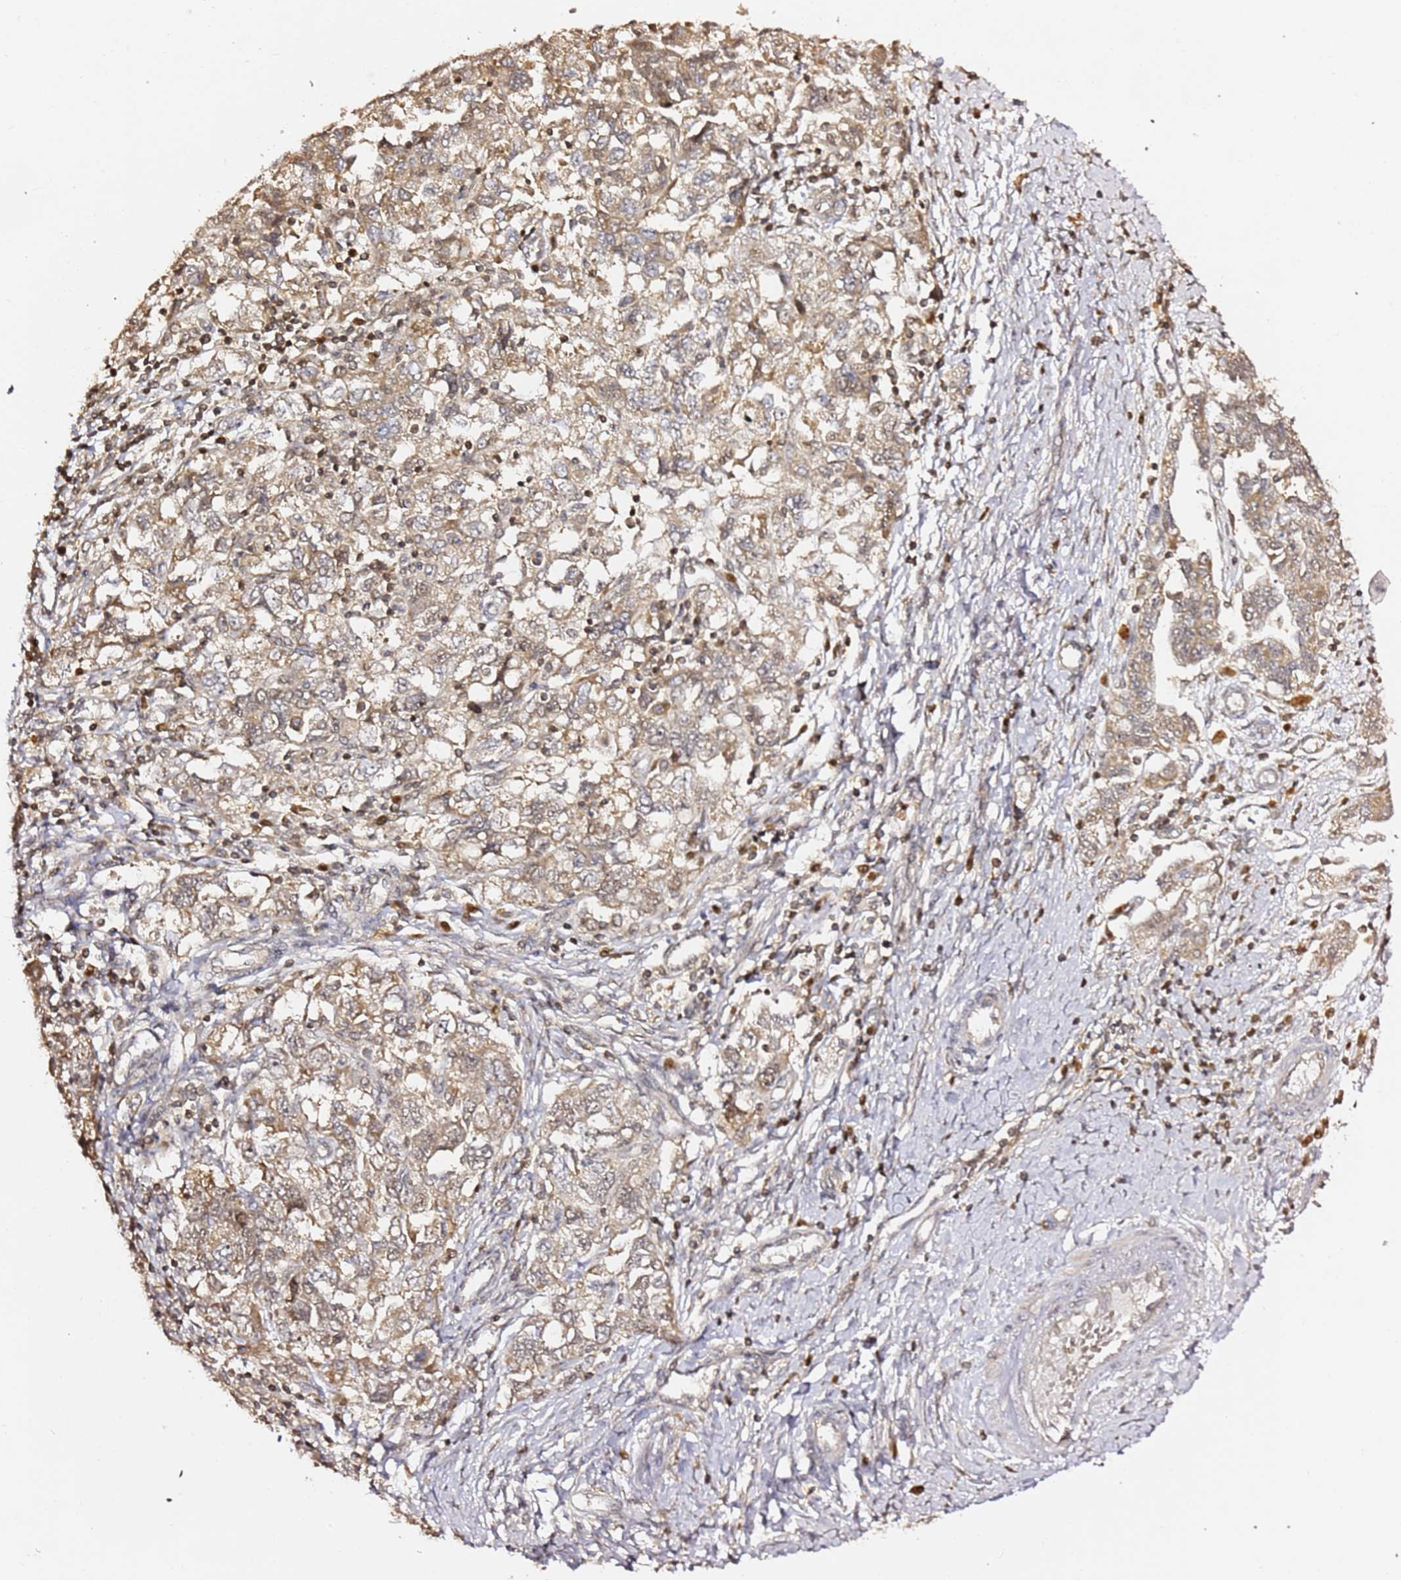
{"staining": {"intensity": "weak", "quantity": ">75%", "location": "cytoplasmic/membranous"}, "tissue": "ovarian cancer", "cell_type": "Tumor cells", "image_type": "cancer", "snomed": [{"axis": "morphology", "description": "Carcinoma, NOS"}, {"axis": "morphology", "description": "Cystadenocarcinoma, serous, NOS"}, {"axis": "topography", "description": "Ovary"}], "caption": "IHC image of neoplastic tissue: human carcinoma (ovarian) stained using immunohistochemistry reveals low levels of weak protein expression localized specifically in the cytoplasmic/membranous of tumor cells, appearing as a cytoplasmic/membranous brown color.", "gene": "OR5V1", "patient": {"sex": "female", "age": 69}}